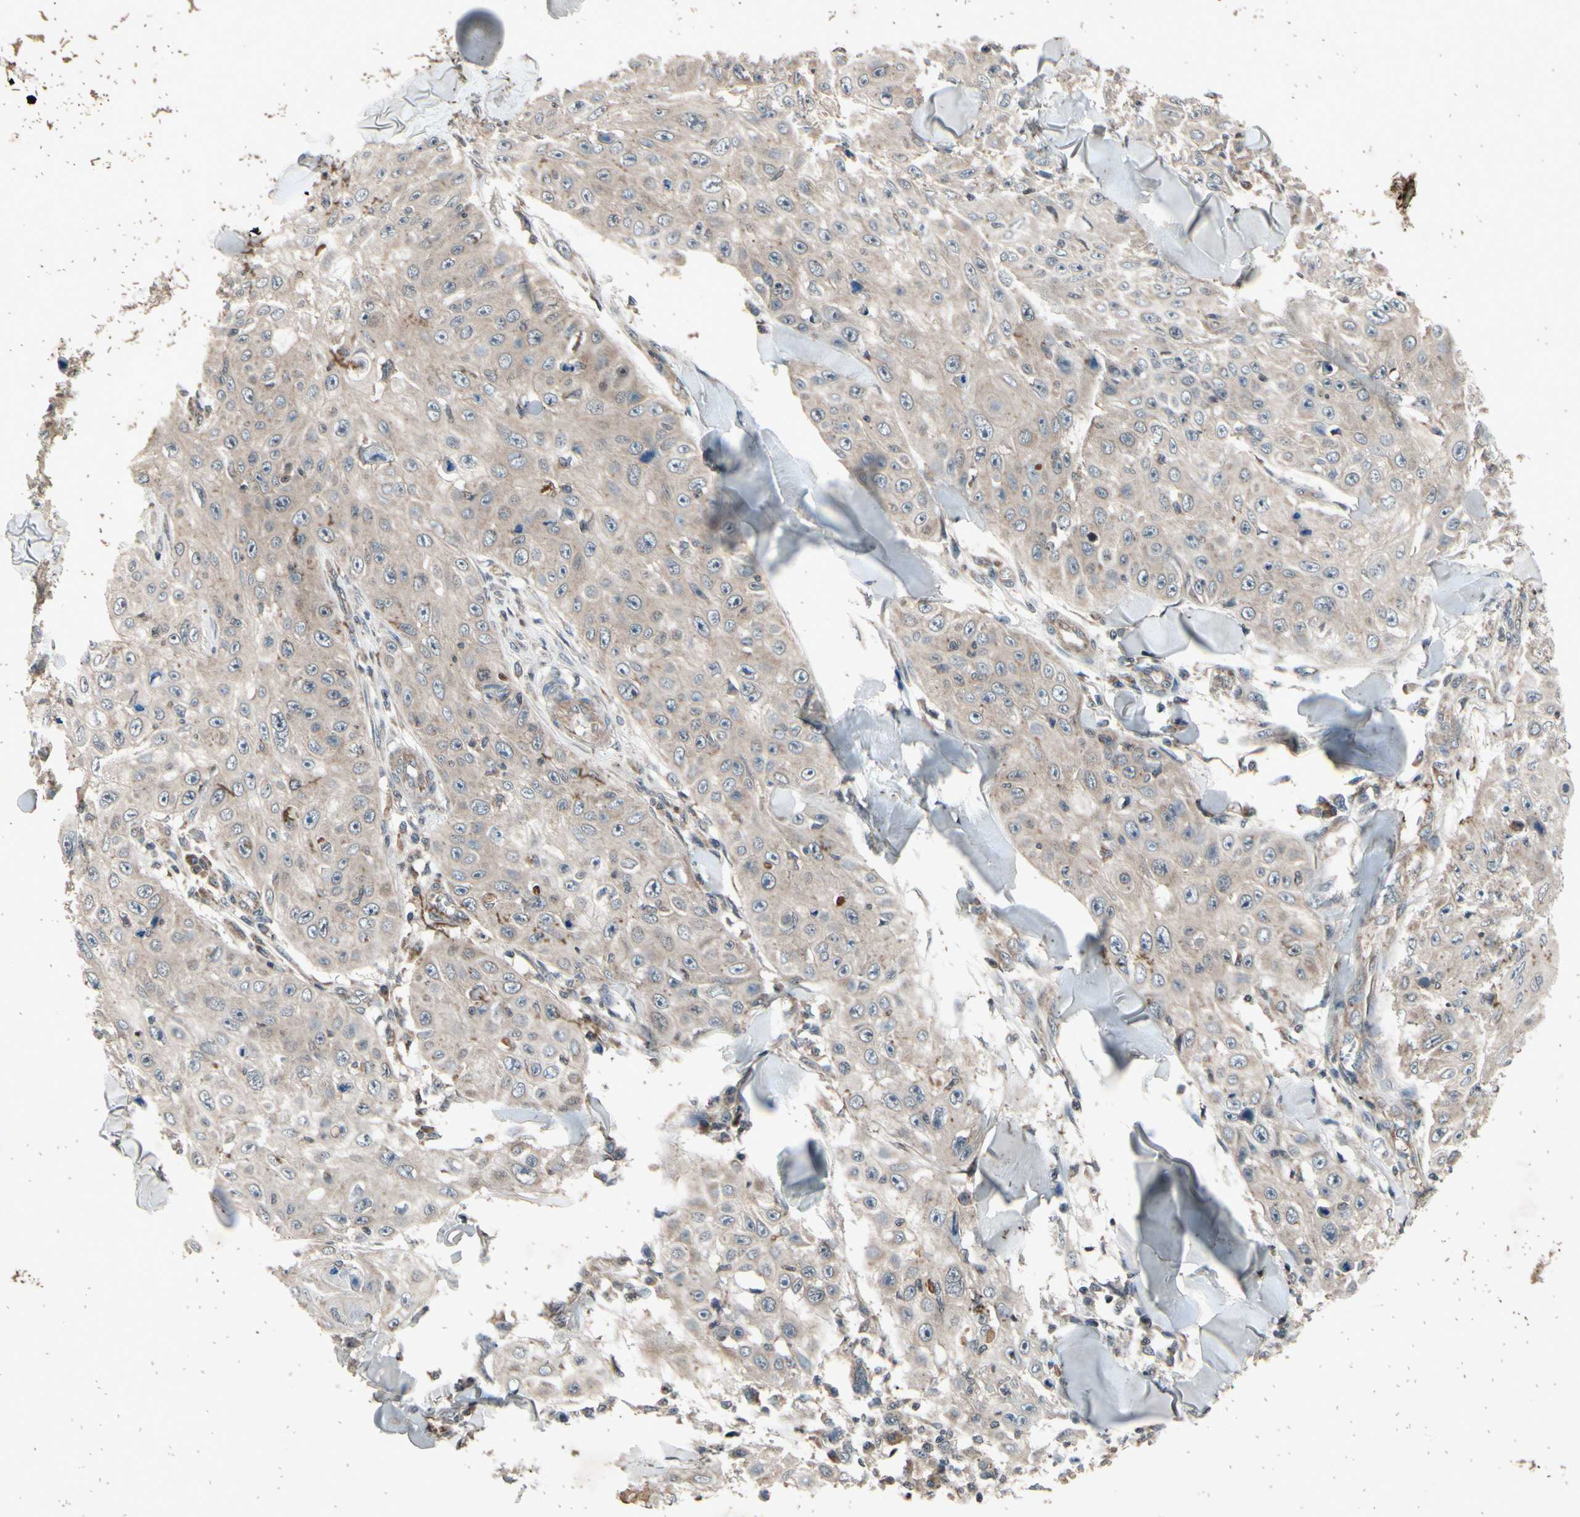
{"staining": {"intensity": "weak", "quantity": ">75%", "location": "cytoplasmic/membranous"}, "tissue": "skin cancer", "cell_type": "Tumor cells", "image_type": "cancer", "snomed": [{"axis": "morphology", "description": "Squamous cell carcinoma, NOS"}, {"axis": "topography", "description": "Skin"}], "caption": "This photomicrograph demonstrates immunohistochemistry staining of squamous cell carcinoma (skin), with low weak cytoplasmic/membranous expression in approximately >75% of tumor cells.", "gene": "MBTPS2", "patient": {"sex": "male", "age": 86}}